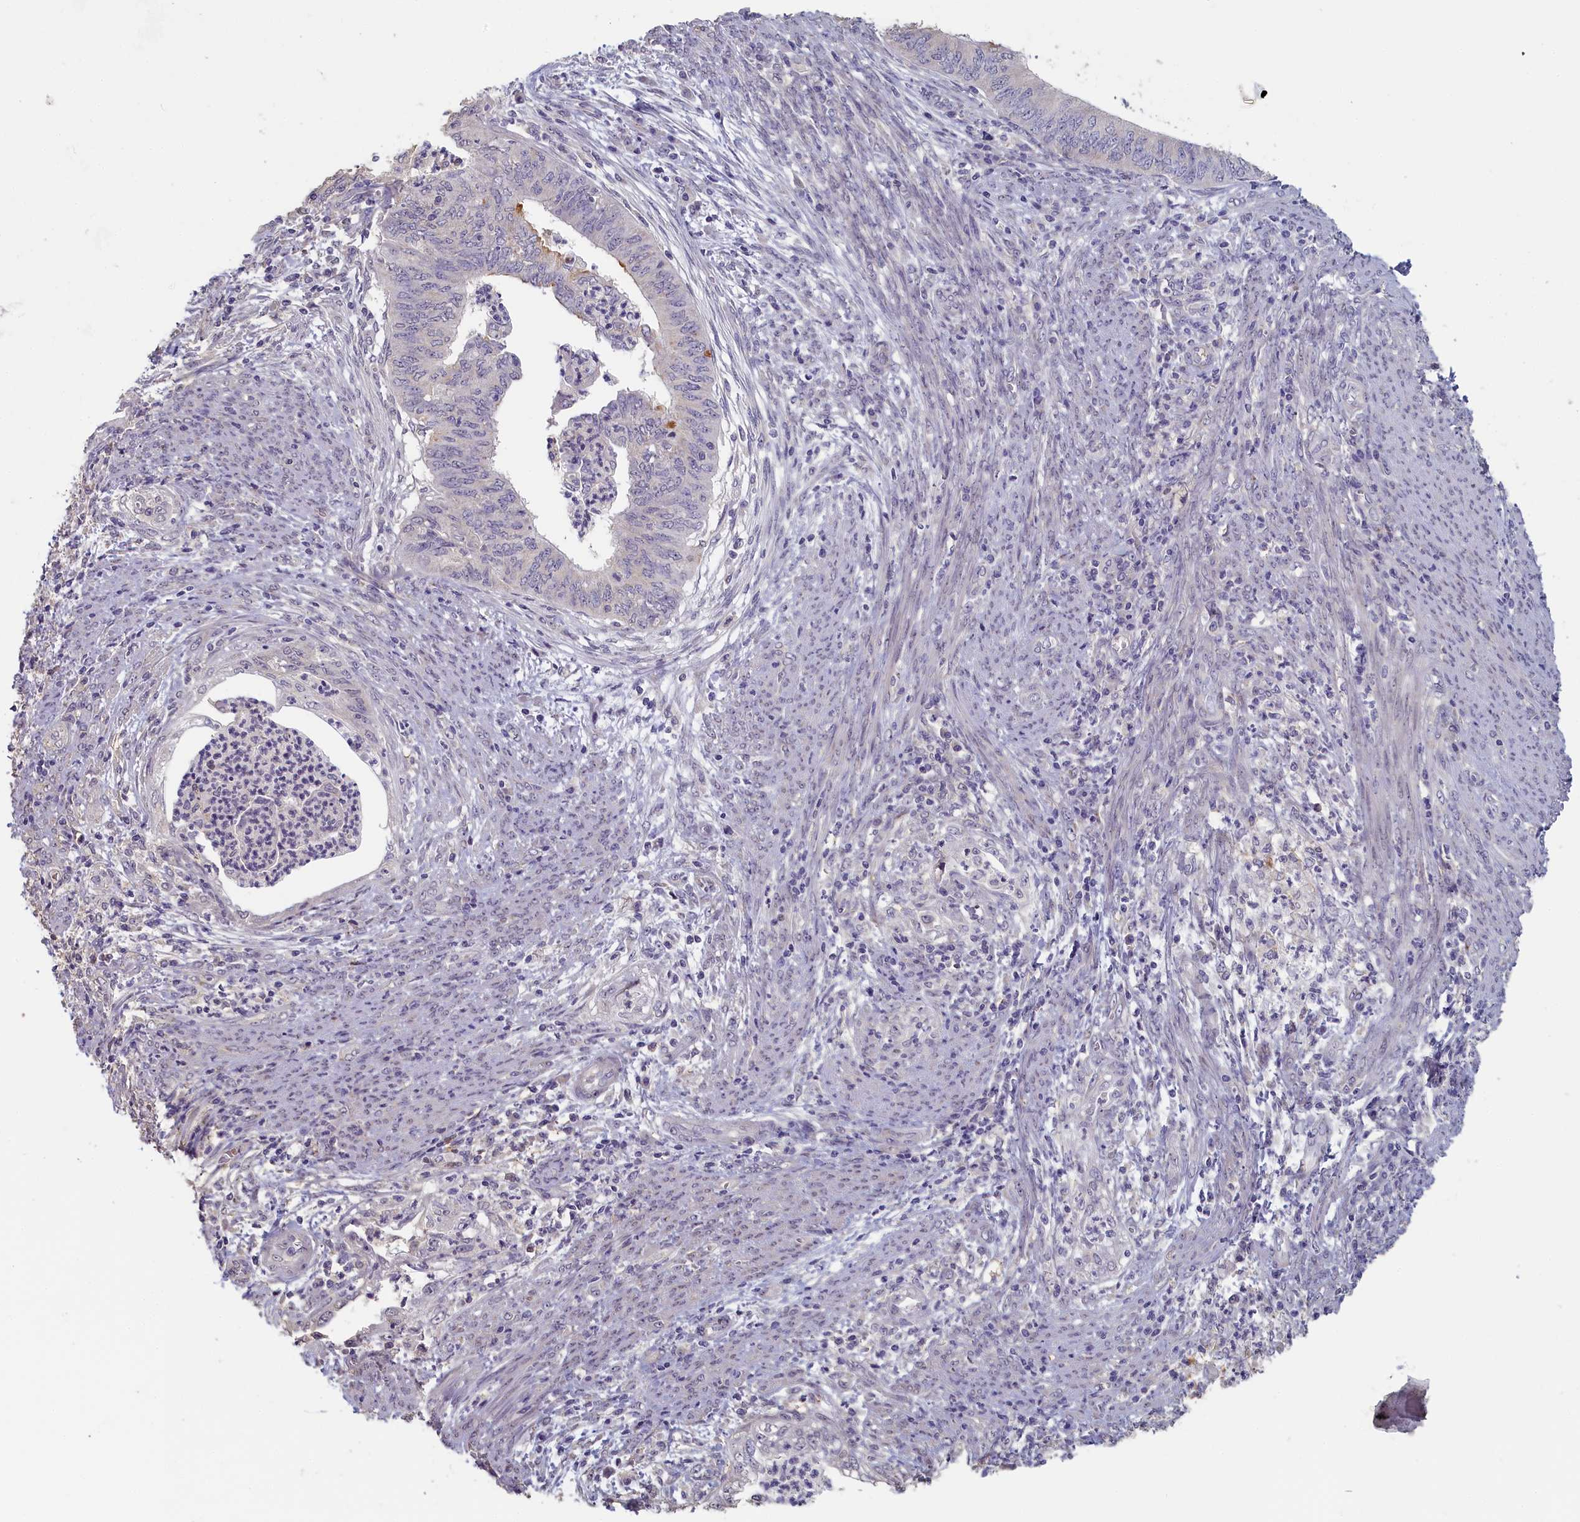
{"staining": {"intensity": "negative", "quantity": "none", "location": "none"}, "tissue": "endometrial cancer", "cell_type": "Tumor cells", "image_type": "cancer", "snomed": [{"axis": "morphology", "description": "Adenocarcinoma, NOS"}, {"axis": "topography", "description": "Endometrium"}], "caption": "Tumor cells are negative for brown protein staining in endometrial cancer. The staining was performed using DAB (3,3'-diaminobenzidine) to visualize the protein expression in brown, while the nuclei were stained in blue with hematoxylin (Magnification: 20x).", "gene": "STX16", "patient": {"sex": "female", "age": 68}}